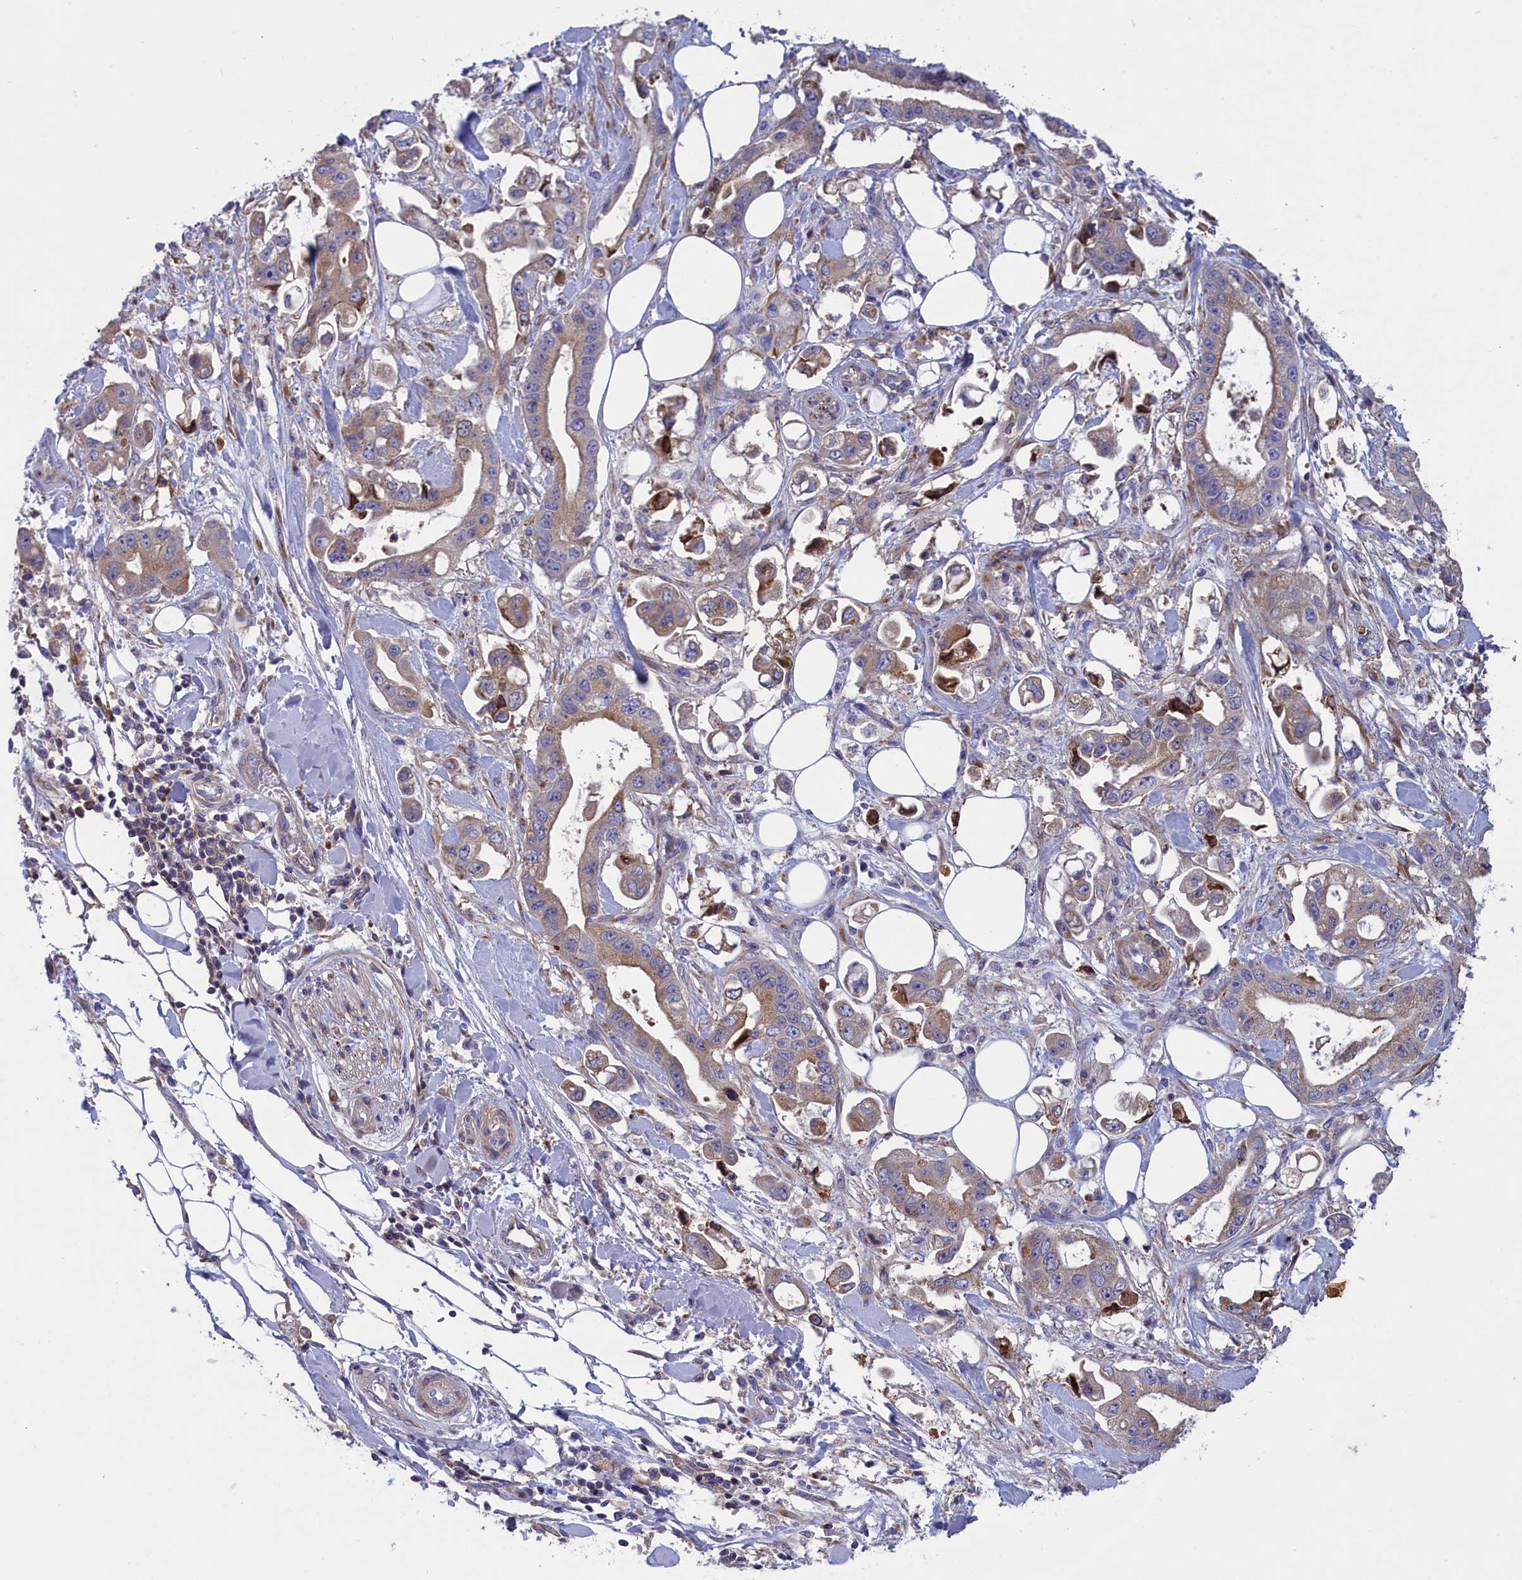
{"staining": {"intensity": "weak", "quantity": ">75%", "location": "cytoplasmic/membranous"}, "tissue": "stomach cancer", "cell_type": "Tumor cells", "image_type": "cancer", "snomed": [{"axis": "morphology", "description": "Adenocarcinoma, NOS"}, {"axis": "topography", "description": "Stomach"}], "caption": "Protein staining shows weak cytoplasmic/membranous positivity in about >75% of tumor cells in stomach cancer (adenocarcinoma). (IHC, brightfield microscopy, high magnification).", "gene": "SCAMP4", "patient": {"sex": "male", "age": 62}}